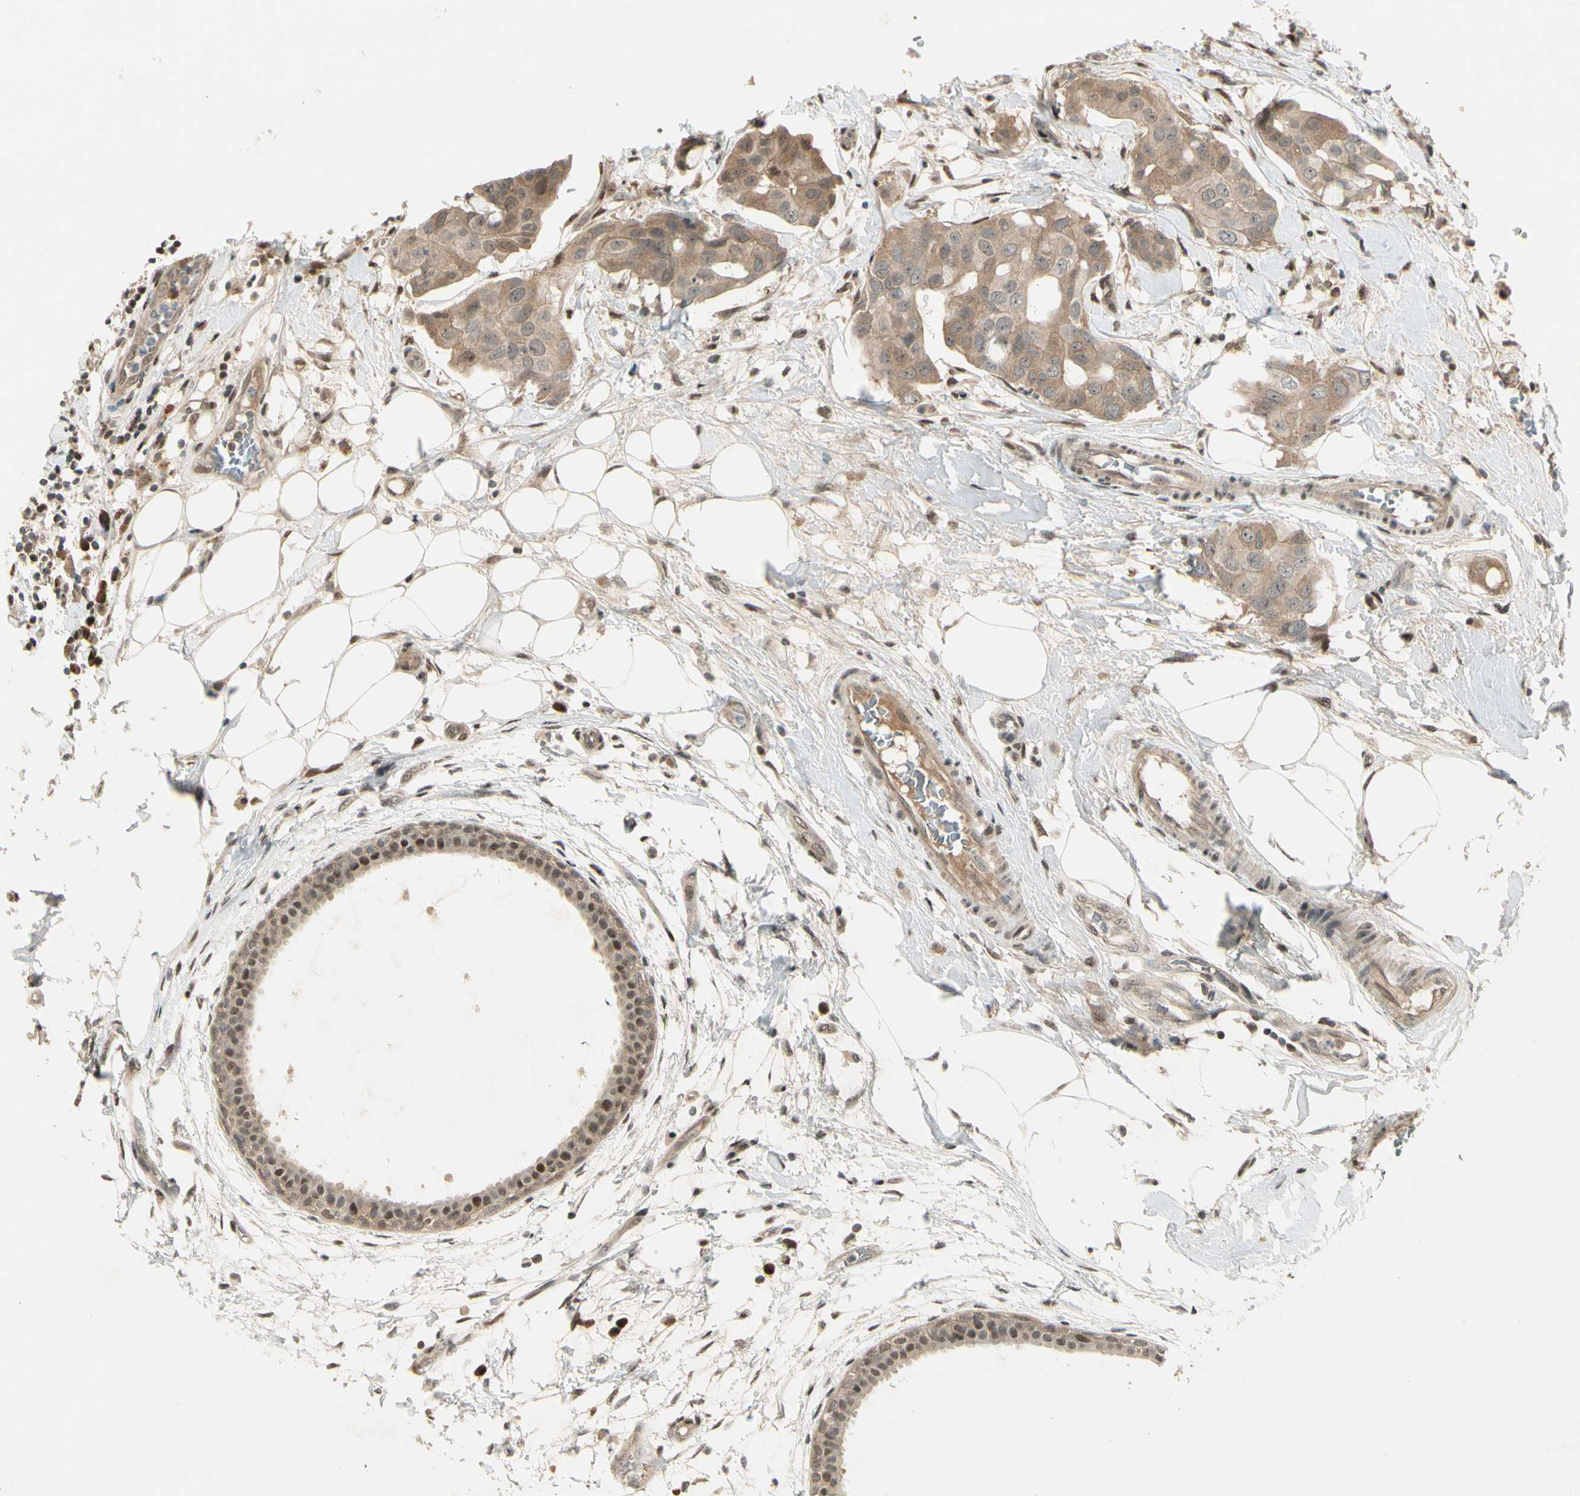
{"staining": {"intensity": "moderate", "quantity": ">75%", "location": "cytoplasmic/membranous"}, "tissue": "breast cancer", "cell_type": "Tumor cells", "image_type": "cancer", "snomed": [{"axis": "morphology", "description": "Duct carcinoma"}, {"axis": "topography", "description": "Breast"}], "caption": "Protein staining reveals moderate cytoplasmic/membranous expression in approximately >75% of tumor cells in breast infiltrating ductal carcinoma.", "gene": "GTF3A", "patient": {"sex": "female", "age": 40}}